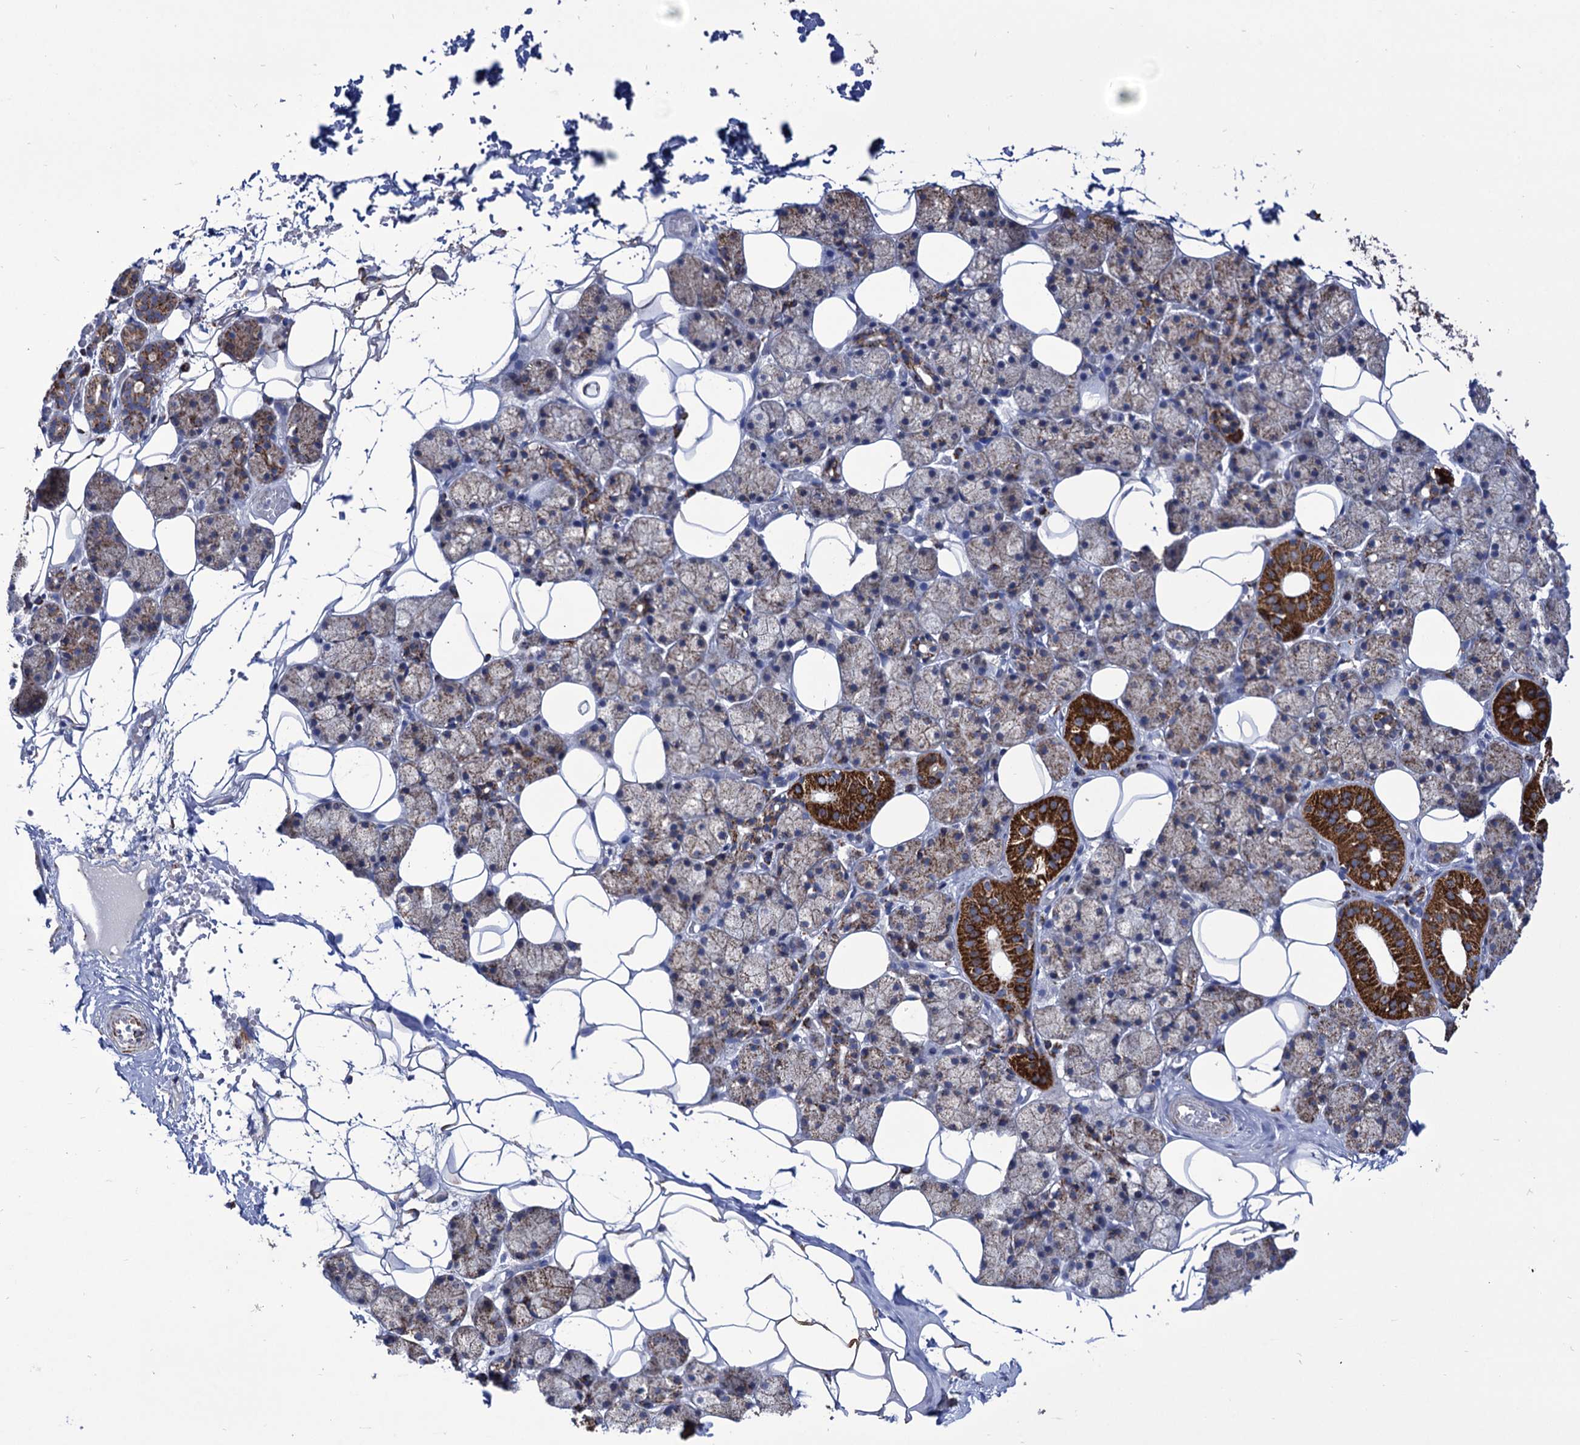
{"staining": {"intensity": "strong", "quantity": "<25%", "location": "cytoplasmic/membranous"}, "tissue": "salivary gland", "cell_type": "Glandular cells", "image_type": "normal", "snomed": [{"axis": "morphology", "description": "Normal tissue, NOS"}, {"axis": "topography", "description": "Salivary gland"}], "caption": "A medium amount of strong cytoplasmic/membranous staining is appreciated in about <25% of glandular cells in benign salivary gland. The protein of interest is shown in brown color, while the nuclei are stained blue.", "gene": "ABHD10", "patient": {"sex": "female", "age": 33}}